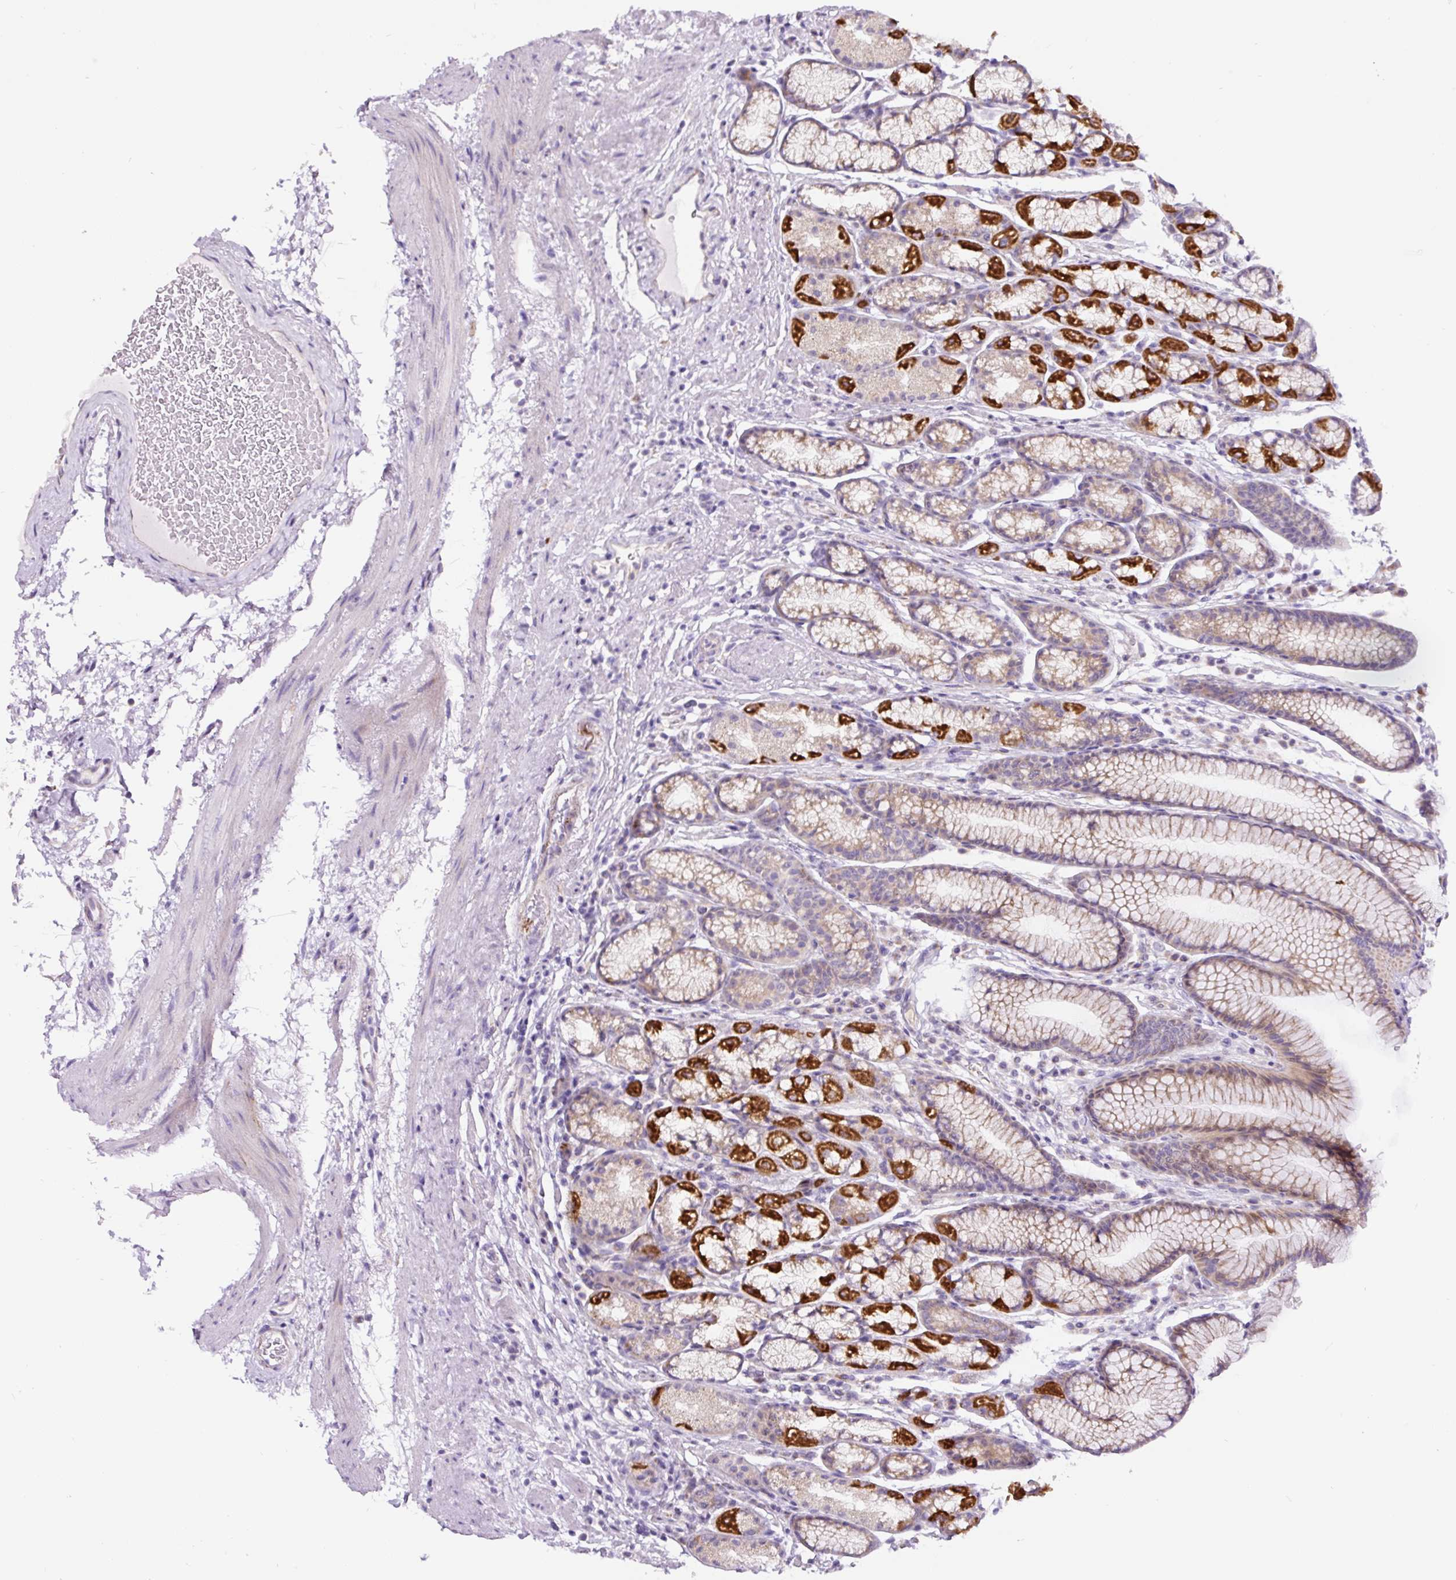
{"staining": {"intensity": "strong", "quantity": "25%-75%", "location": "cytoplasmic/membranous"}, "tissue": "stomach", "cell_type": "Glandular cells", "image_type": "normal", "snomed": [{"axis": "morphology", "description": "Normal tissue, NOS"}, {"axis": "topography", "description": "Stomach, lower"}], "caption": "DAB immunohistochemical staining of benign human stomach demonstrates strong cytoplasmic/membranous protein positivity in about 25%-75% of glandular cells. Nuclei are stained in blue.", "gene": "HPS4", "patient": {"sex": "male", "age": 67}}